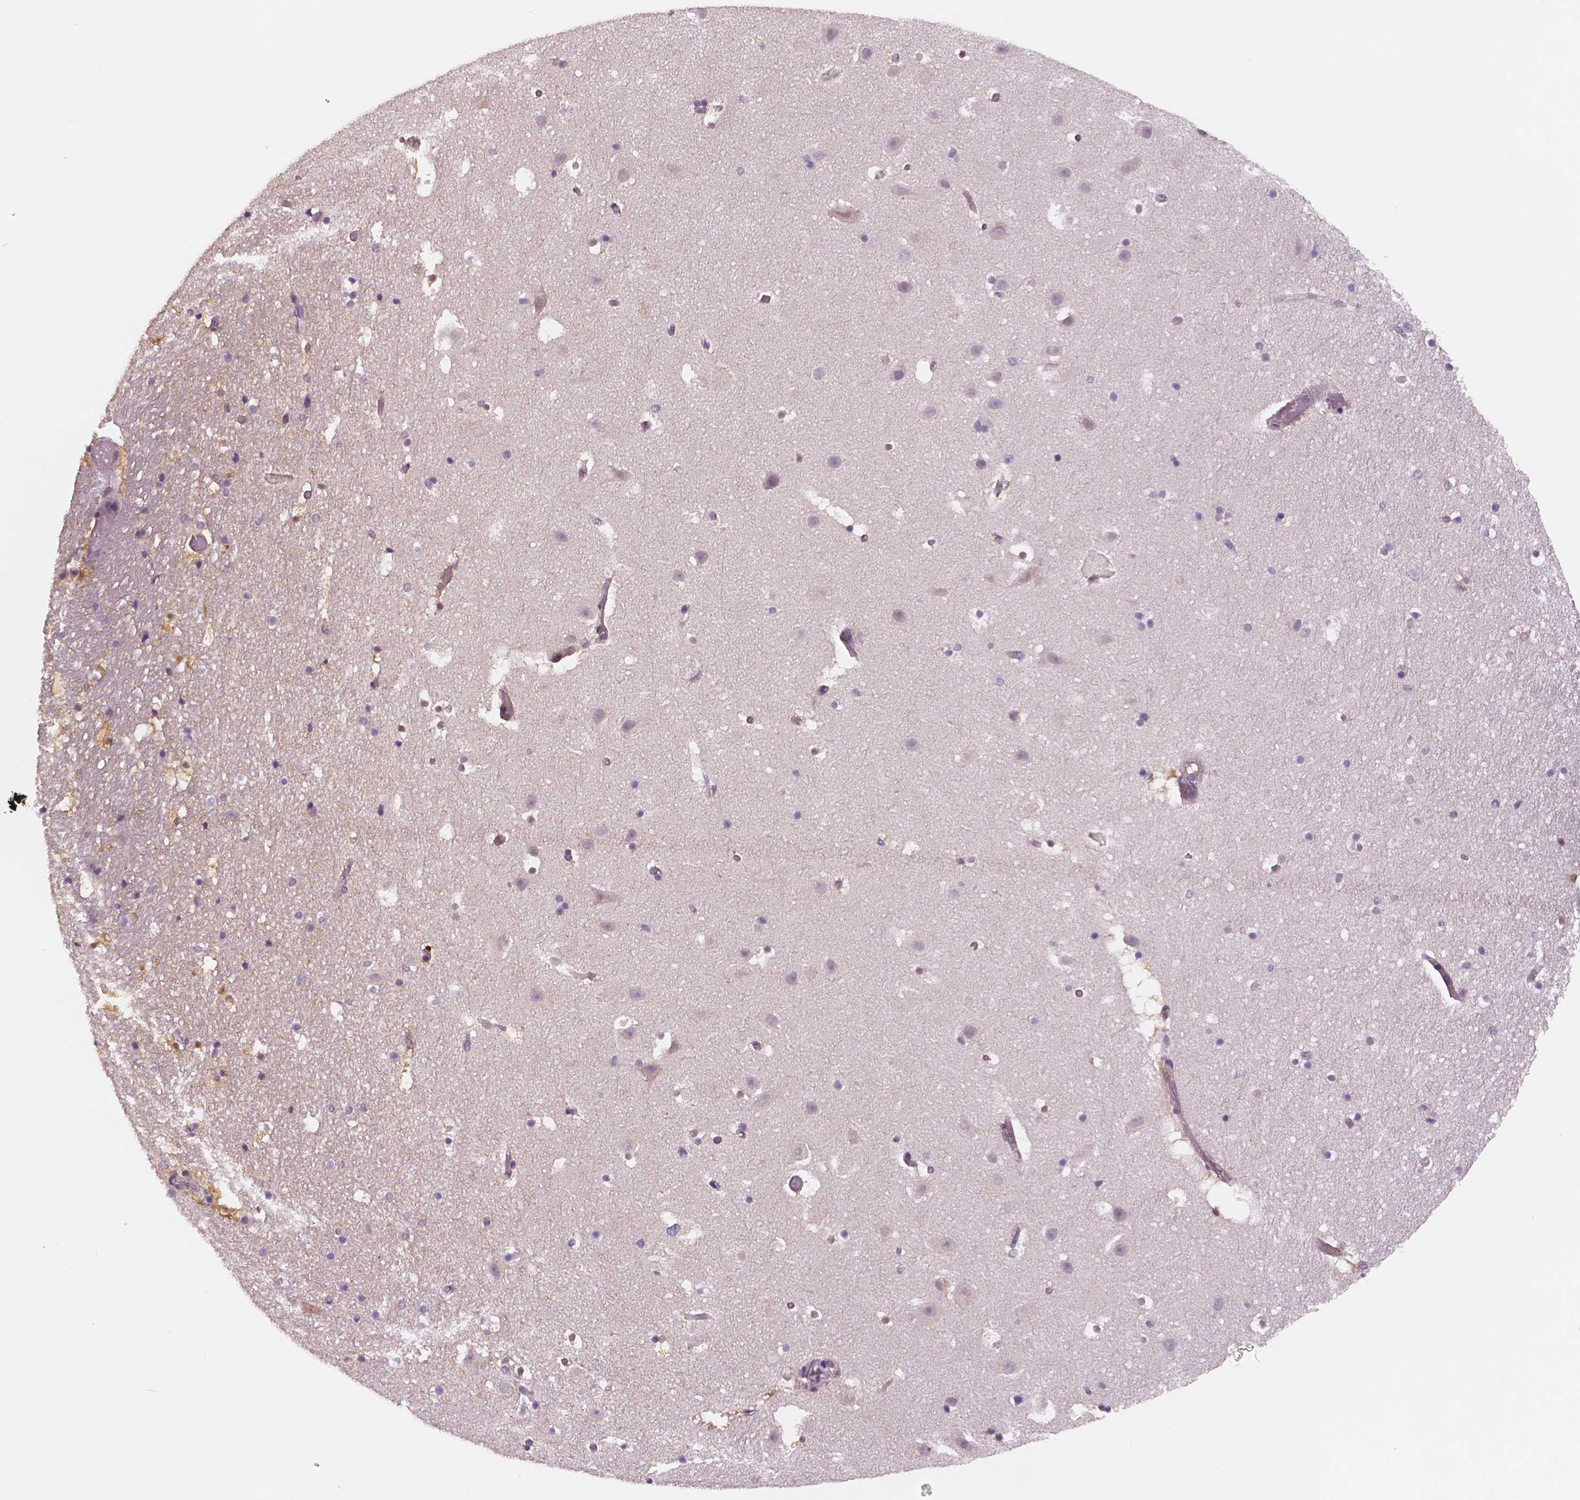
{"staining": {"intensity": "moderate", "quantity": "<25%", "location": "cytoplasmic/membranous"}, "tissue": "hippocampus", "cell_type": "Glial cells", "image_type": "normal", "snomed": [{"axis": "morphology", "description": "Normal tissue, NOS"}, {"axis": "topography", "description": "Hippocampus"}], "caption": "High-magnification brightfield microscopy of normal hippocampus stained with DAB (3,3'-diaminobenzidine) (brown) and counterstained with hematoxylin (blue). glial cells exhibit moderate cytoplasmic/membranous expression is seen in approximately<25% of cells. Using DAB (brown) and hematoxylin (blue) stains, captured at high magnification using brightfield microscopy.", "gene": "STAT3", "patient": {"sex": "male", "age": 26}}